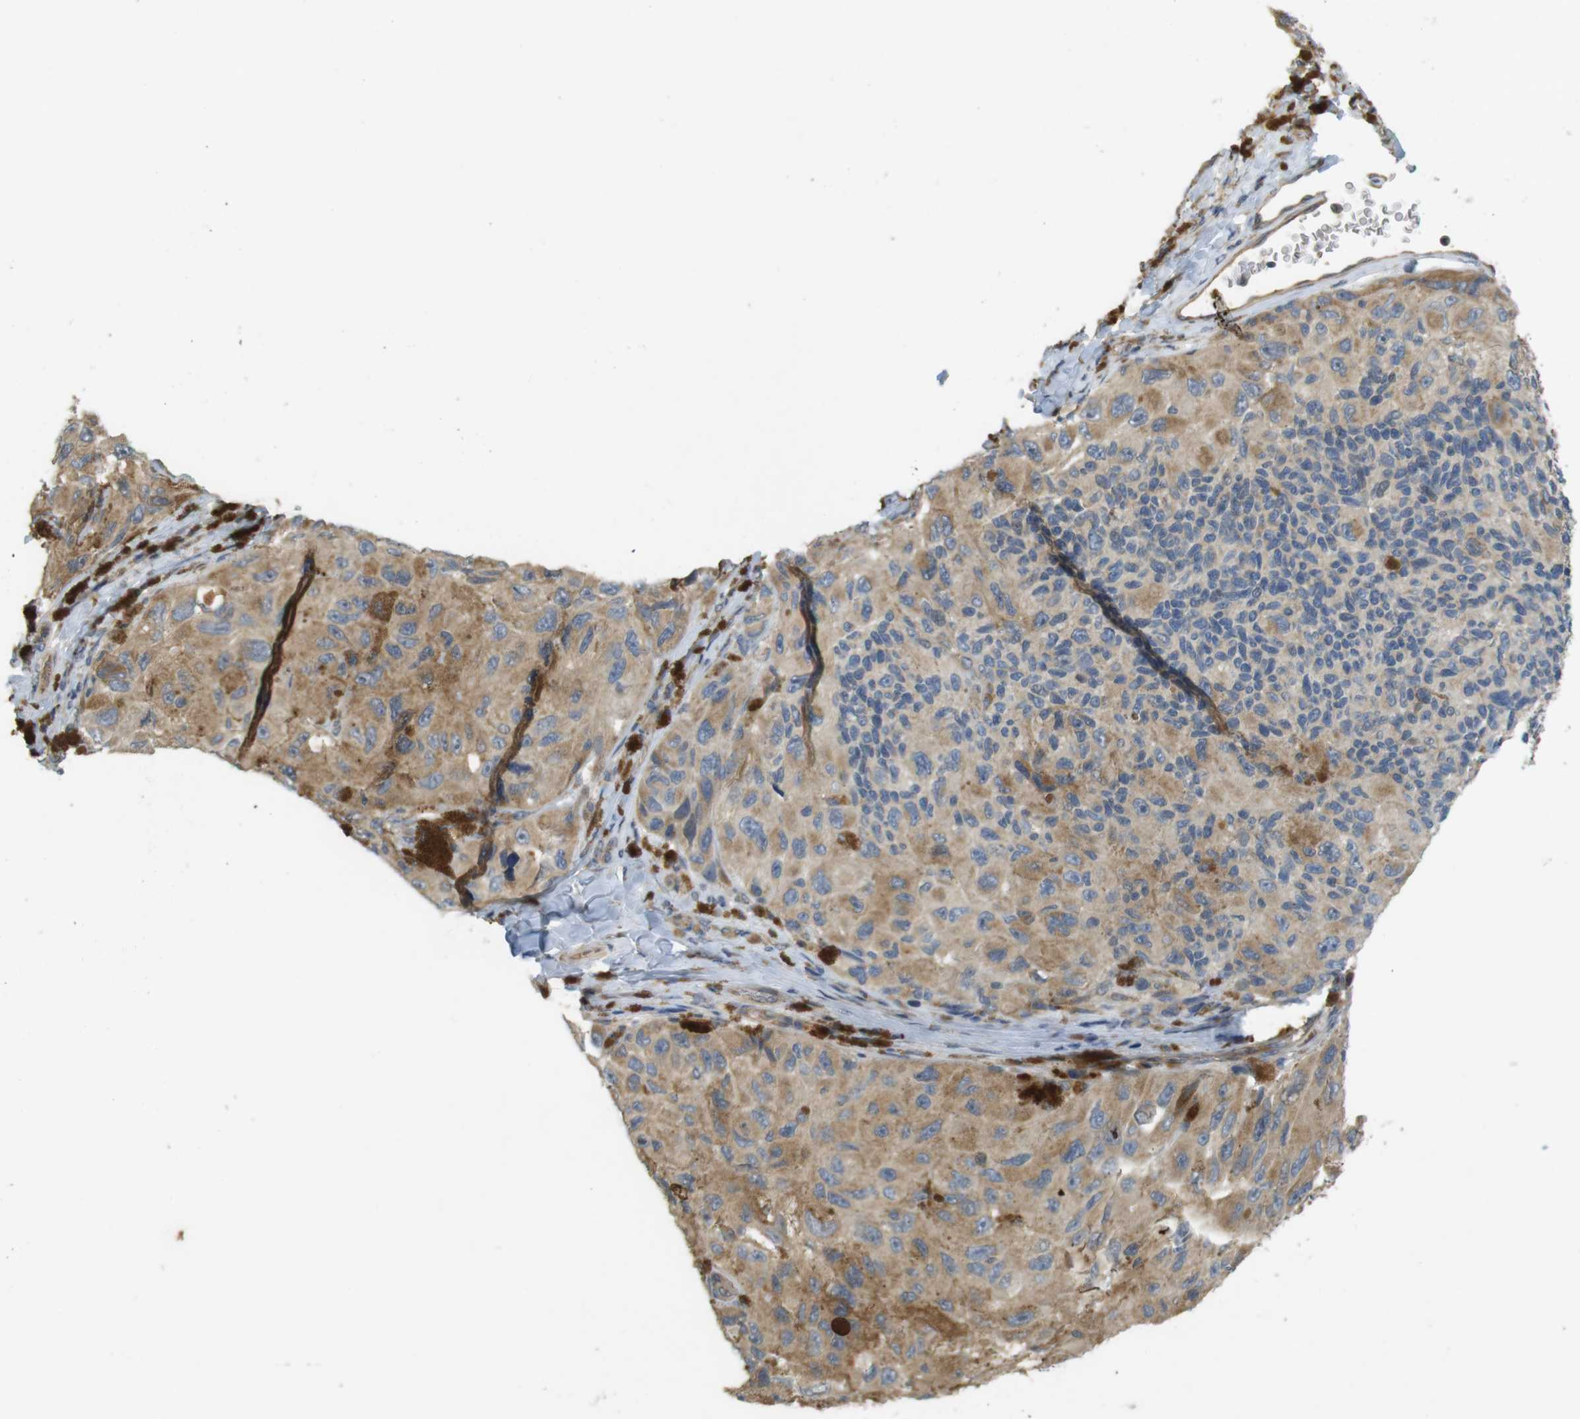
{"staining": {"intensity": "moderate", "quantity": ">75%", "location": "cytoplasmic/membranous"}, "tissue": "melanoma", "cell_type": "Tumor cells", "image_type": "cancer", "snomed": [{"axis": "morphology", "description": "Malignant melanoma, NOS"}, {"axis": "topography", "description": "Skin"}], "caption": "Immunohistochemical staining of malignant melanoma shows moderate cytoplasmic/membranous protein staining in about >75% of tumor cells. Nuclei are stained in blue.", "gene": "CLTC", "patient": {"sex": "female", "age": 73}}